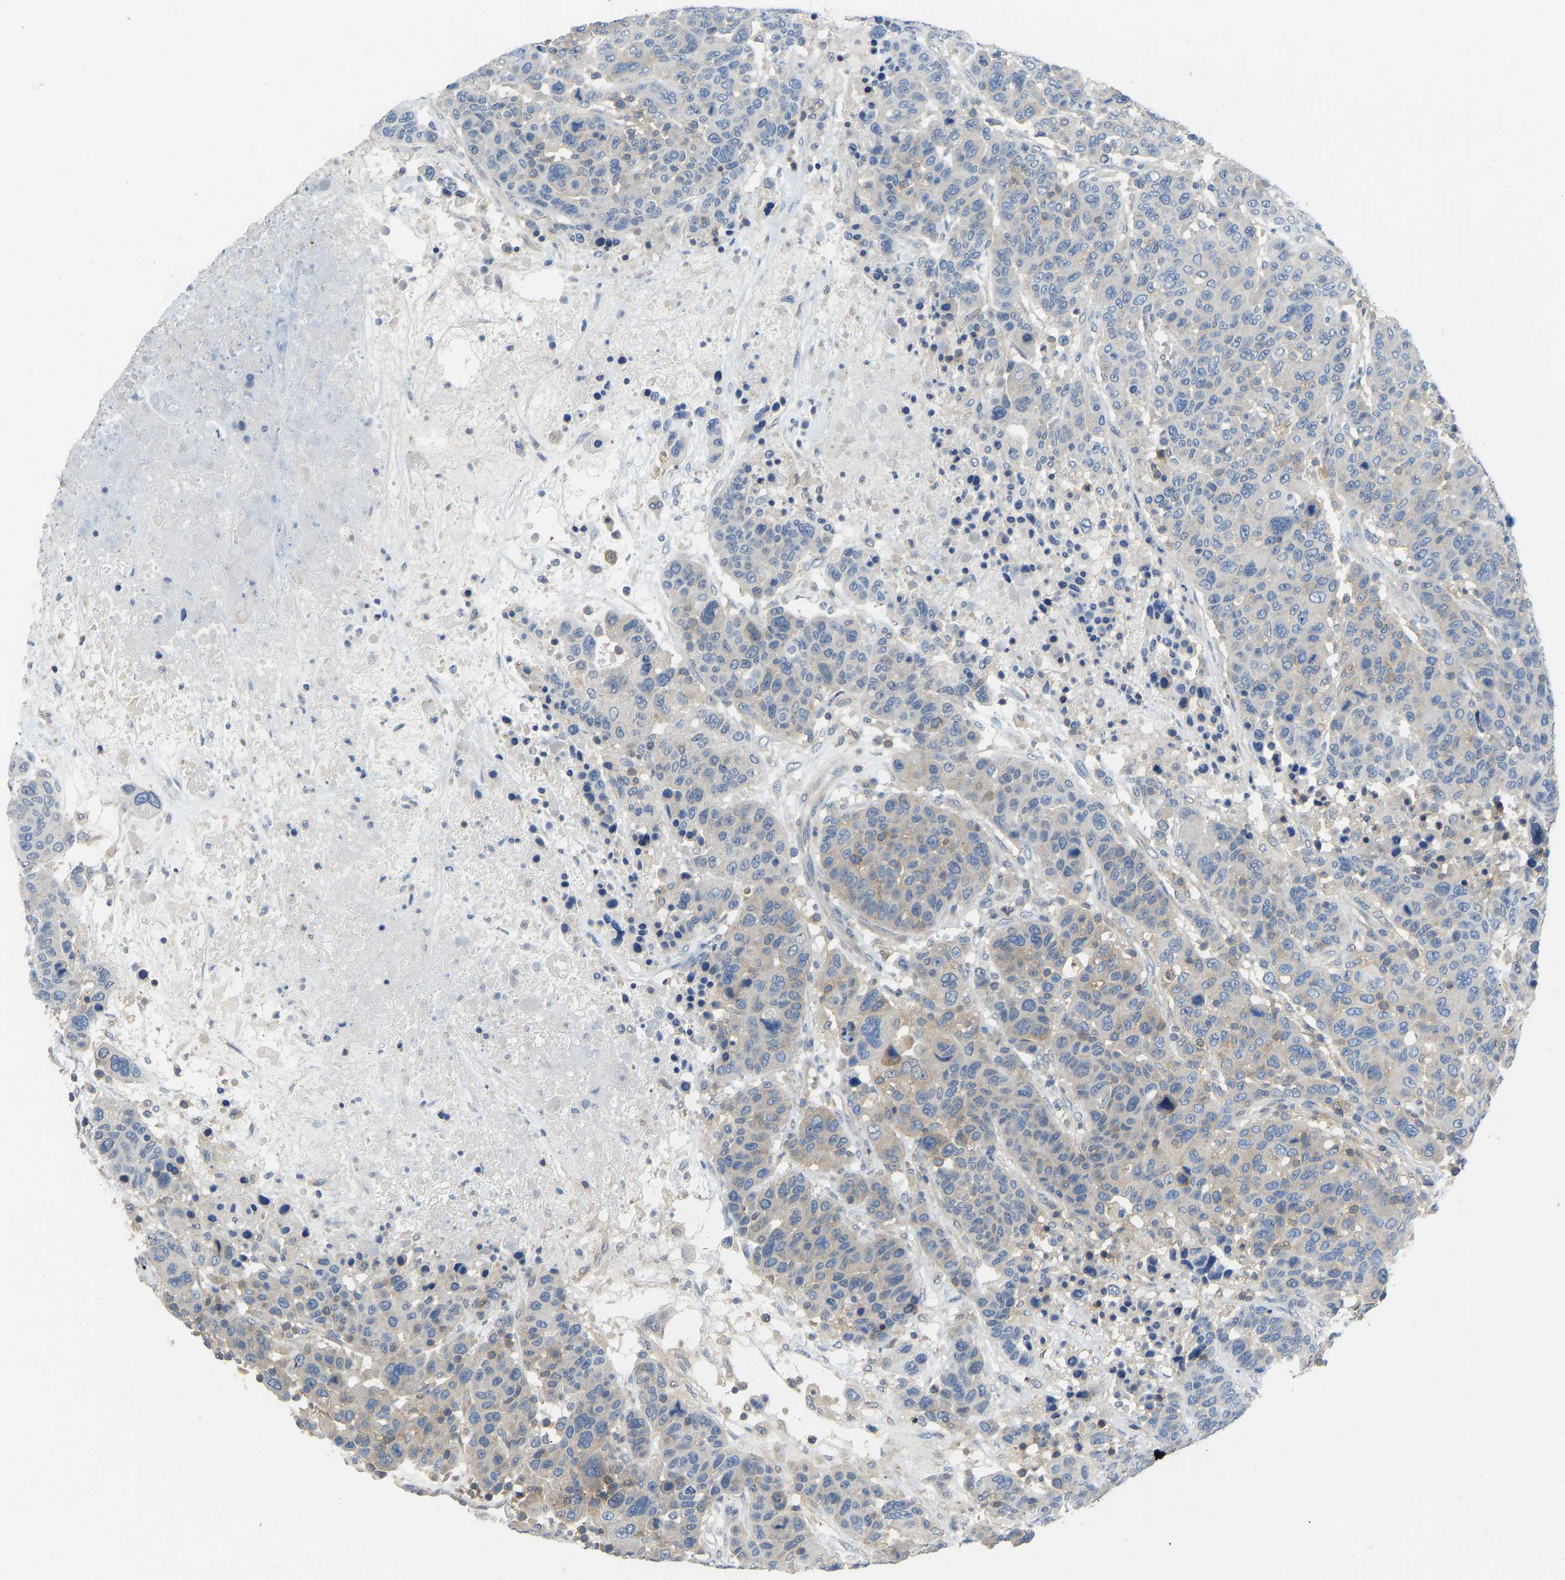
{"staining": {"intensity": "weak", "quantity": "<25%", "location": "cytoplasmic/membranous"}, "tissue": "breast cancer", "cell_type": "Tumor cells", "image_type": "cancer", "snomed": [{"axis": "morphology", "description": "Duct carcinoma"}, {"axis": "topography", "description": "Breast"}], "caption": "Breast cancer (infiltrating ductal carcinoma) was stained to show a protein in brown. There is no significant positivity in tumor cells. Nuclei are stained in blue.", "gene": "NDRG3", "patient": {"sex": "female", "age": 37}}